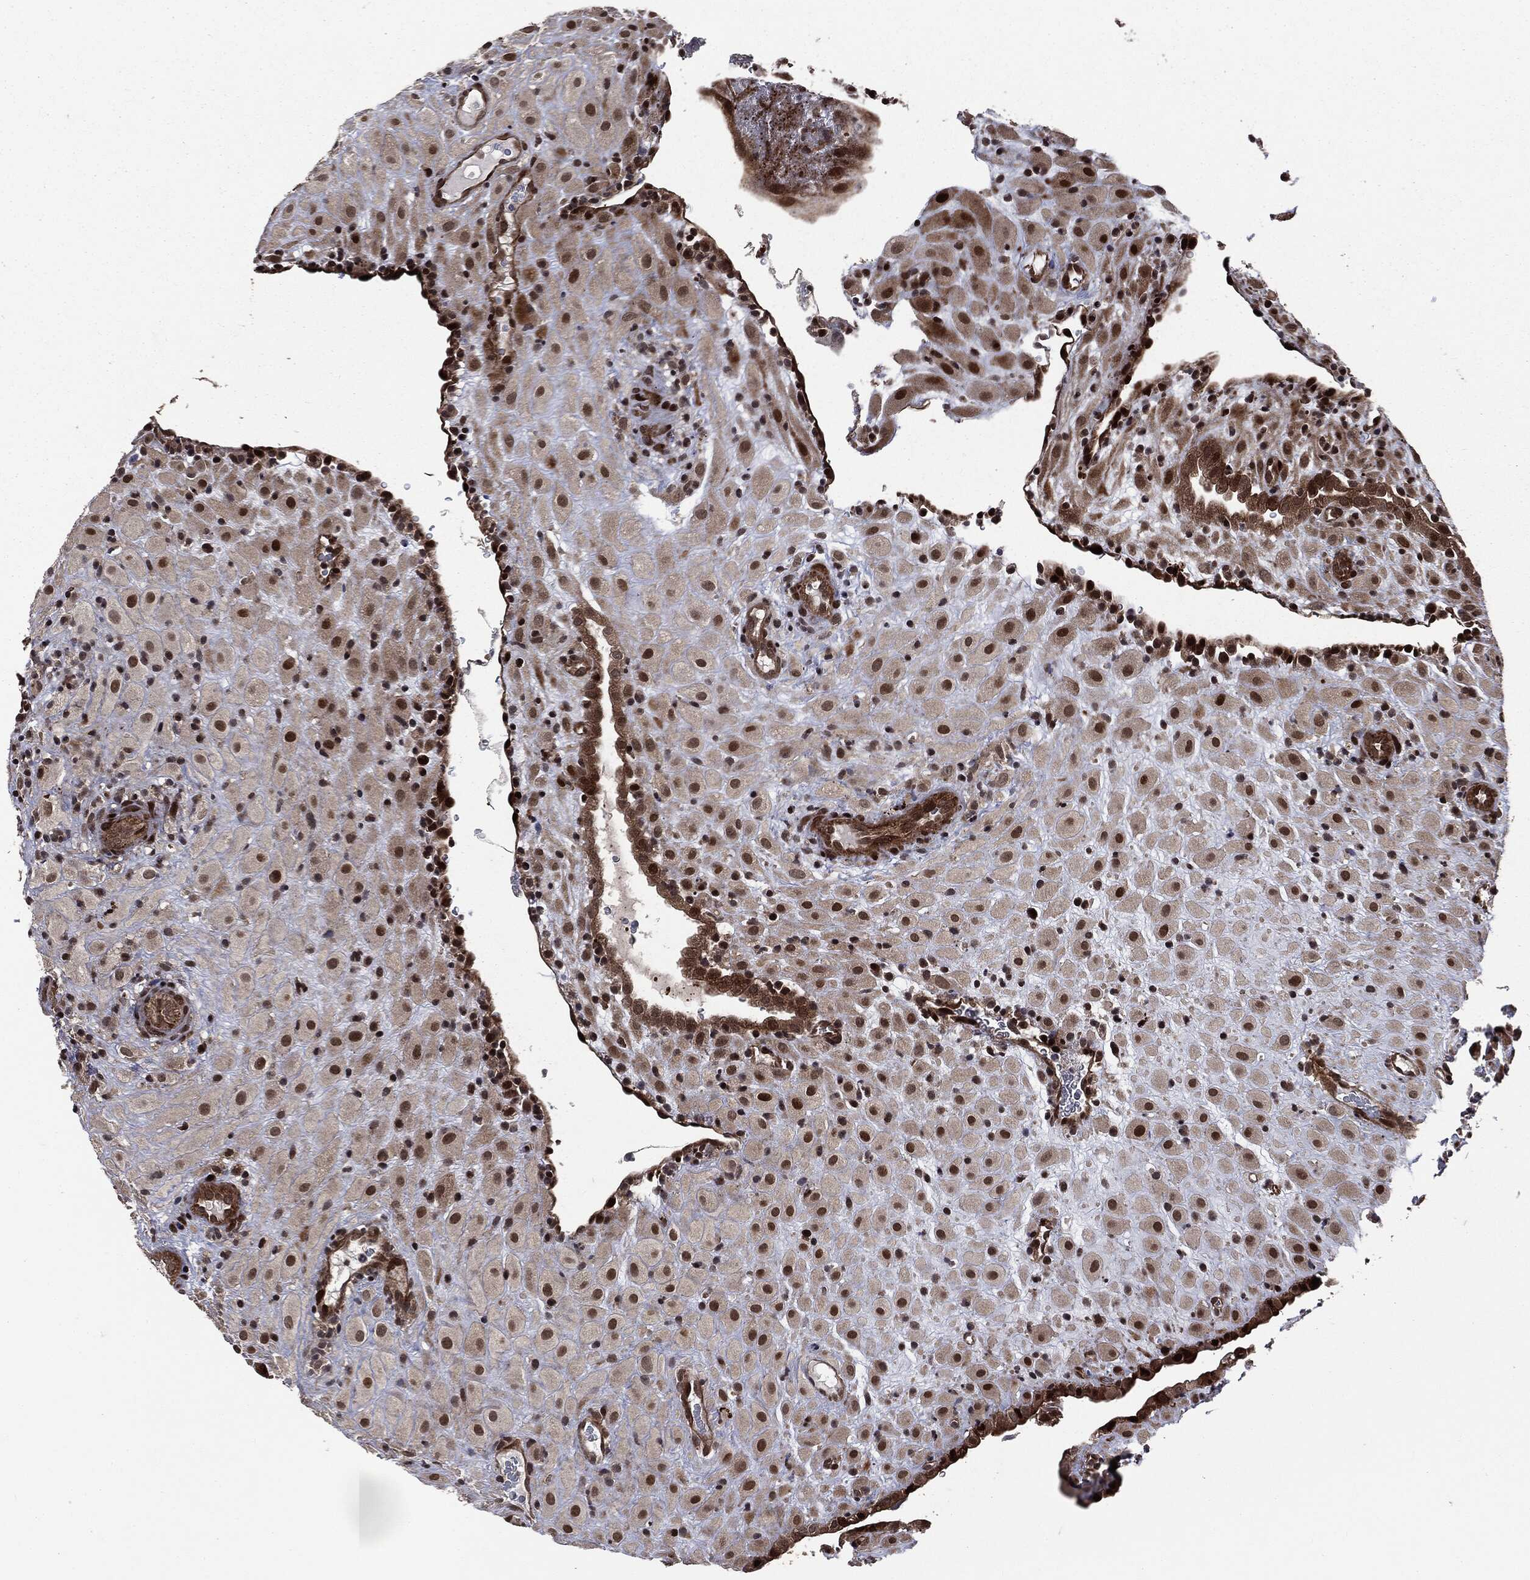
{"staining": {"intensity": "strong", "quantity": ">75%", "location": "nuclear"}, "tissue": "placenta", "cell_type": "Decidual cells", "image_type": "normal", "snomed": [{"axis": "morphology", "description": "Normal tissue, NOS"}, {"axis": "topography", "description": "Placenta"}], "caption": "IHC of unremarkable placenta reveals high levels of strong nuclear expression in approximately >75% of decidual cells. (DAB = brown stain, brightfield microscopy at high magnification).", "gene": "SMAD4", "patient": {"sex": "female", "age": 19}}